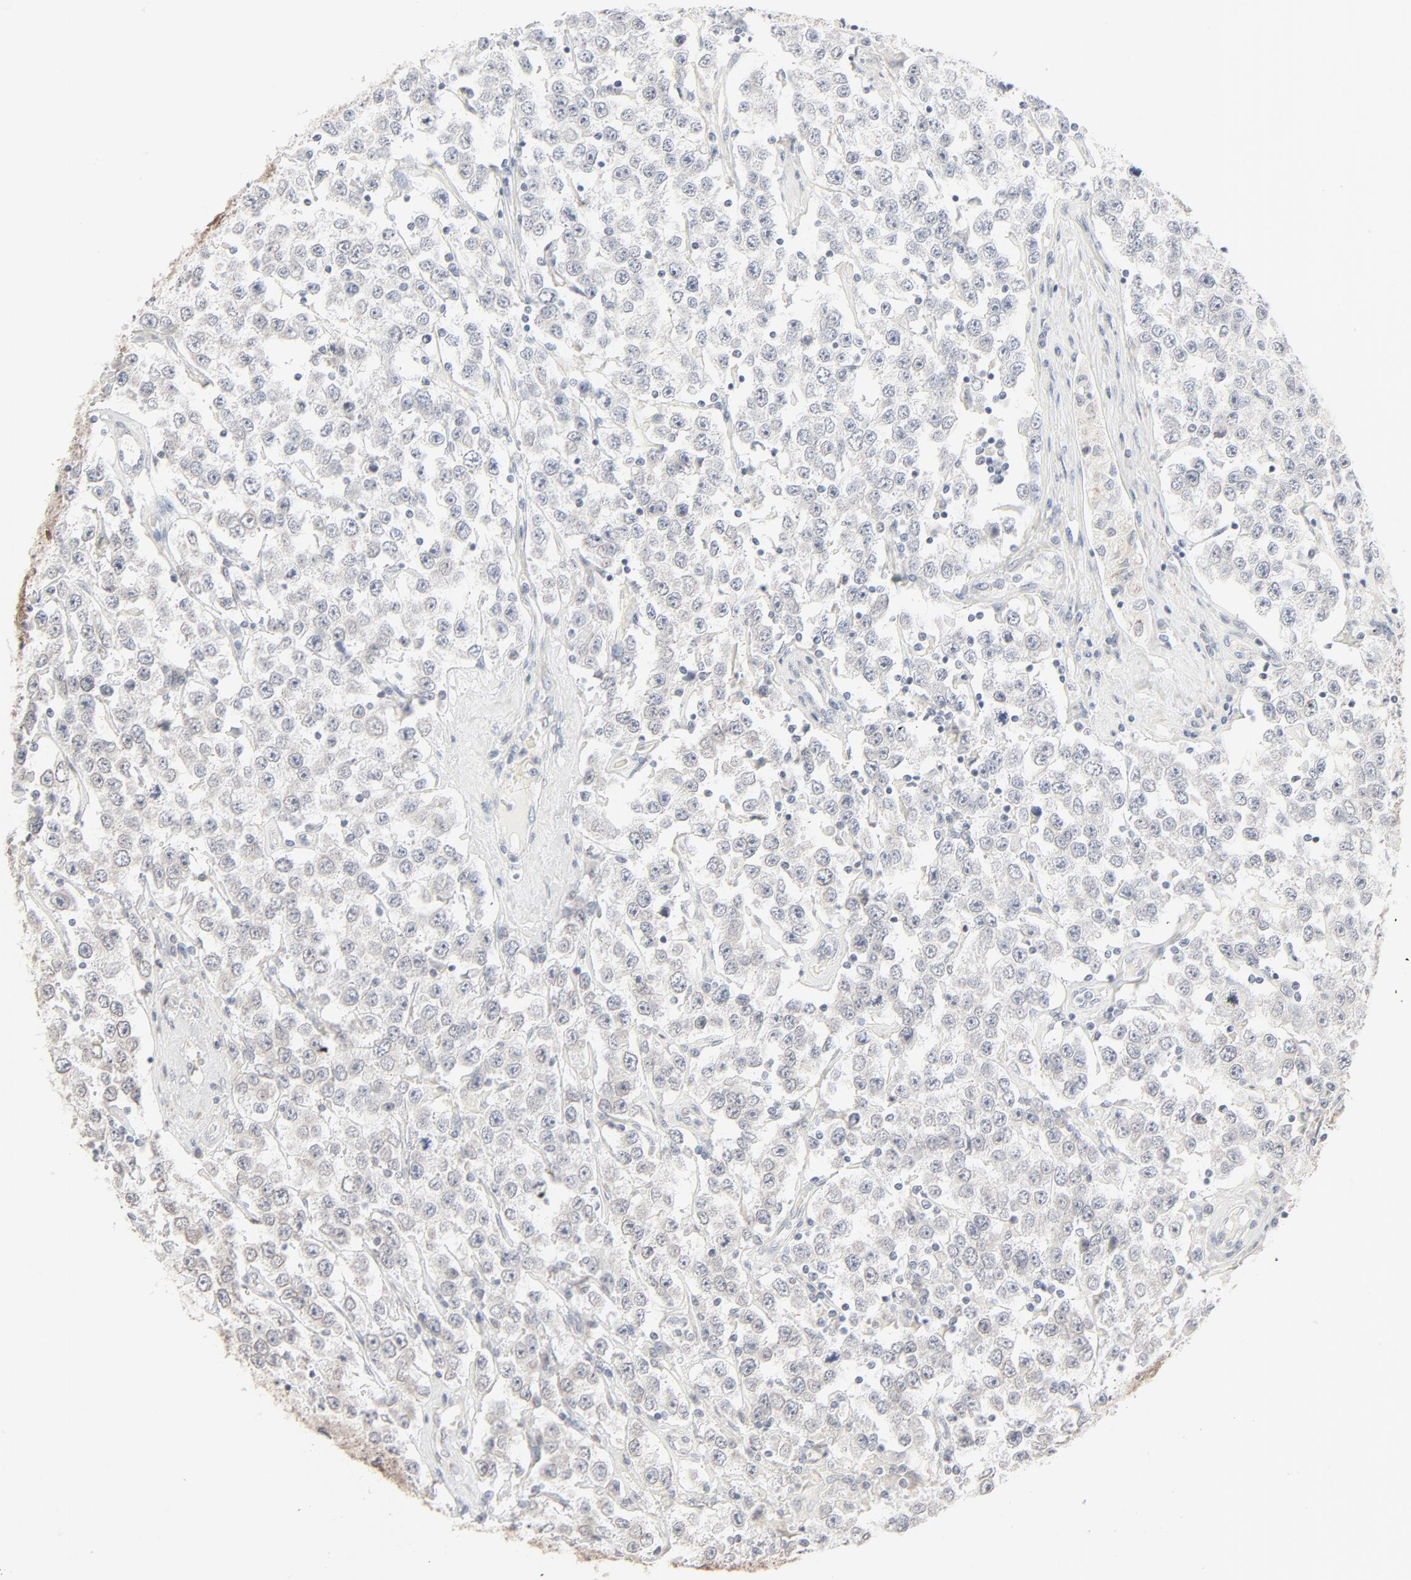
{"staining": {"intensity": "weak", "quantity": "<25%", "location": "cytoplasmic/membranous,nuclear"}, "tissue": "testis cancer", "cell_type": "Tumor cells", "image_type": "cancer", "snomed": [{"axis": "morphology", "description": "Seminoma, NOS"}, {"axis": "topography", "description": "Testis"}], "caption": "A micrograph of seminoma (testis) stained for a protein demonstrates no brown staining in tumor cells.", "gene": "MAD1L1", "patient": {"sex": "male", "age": 52}}